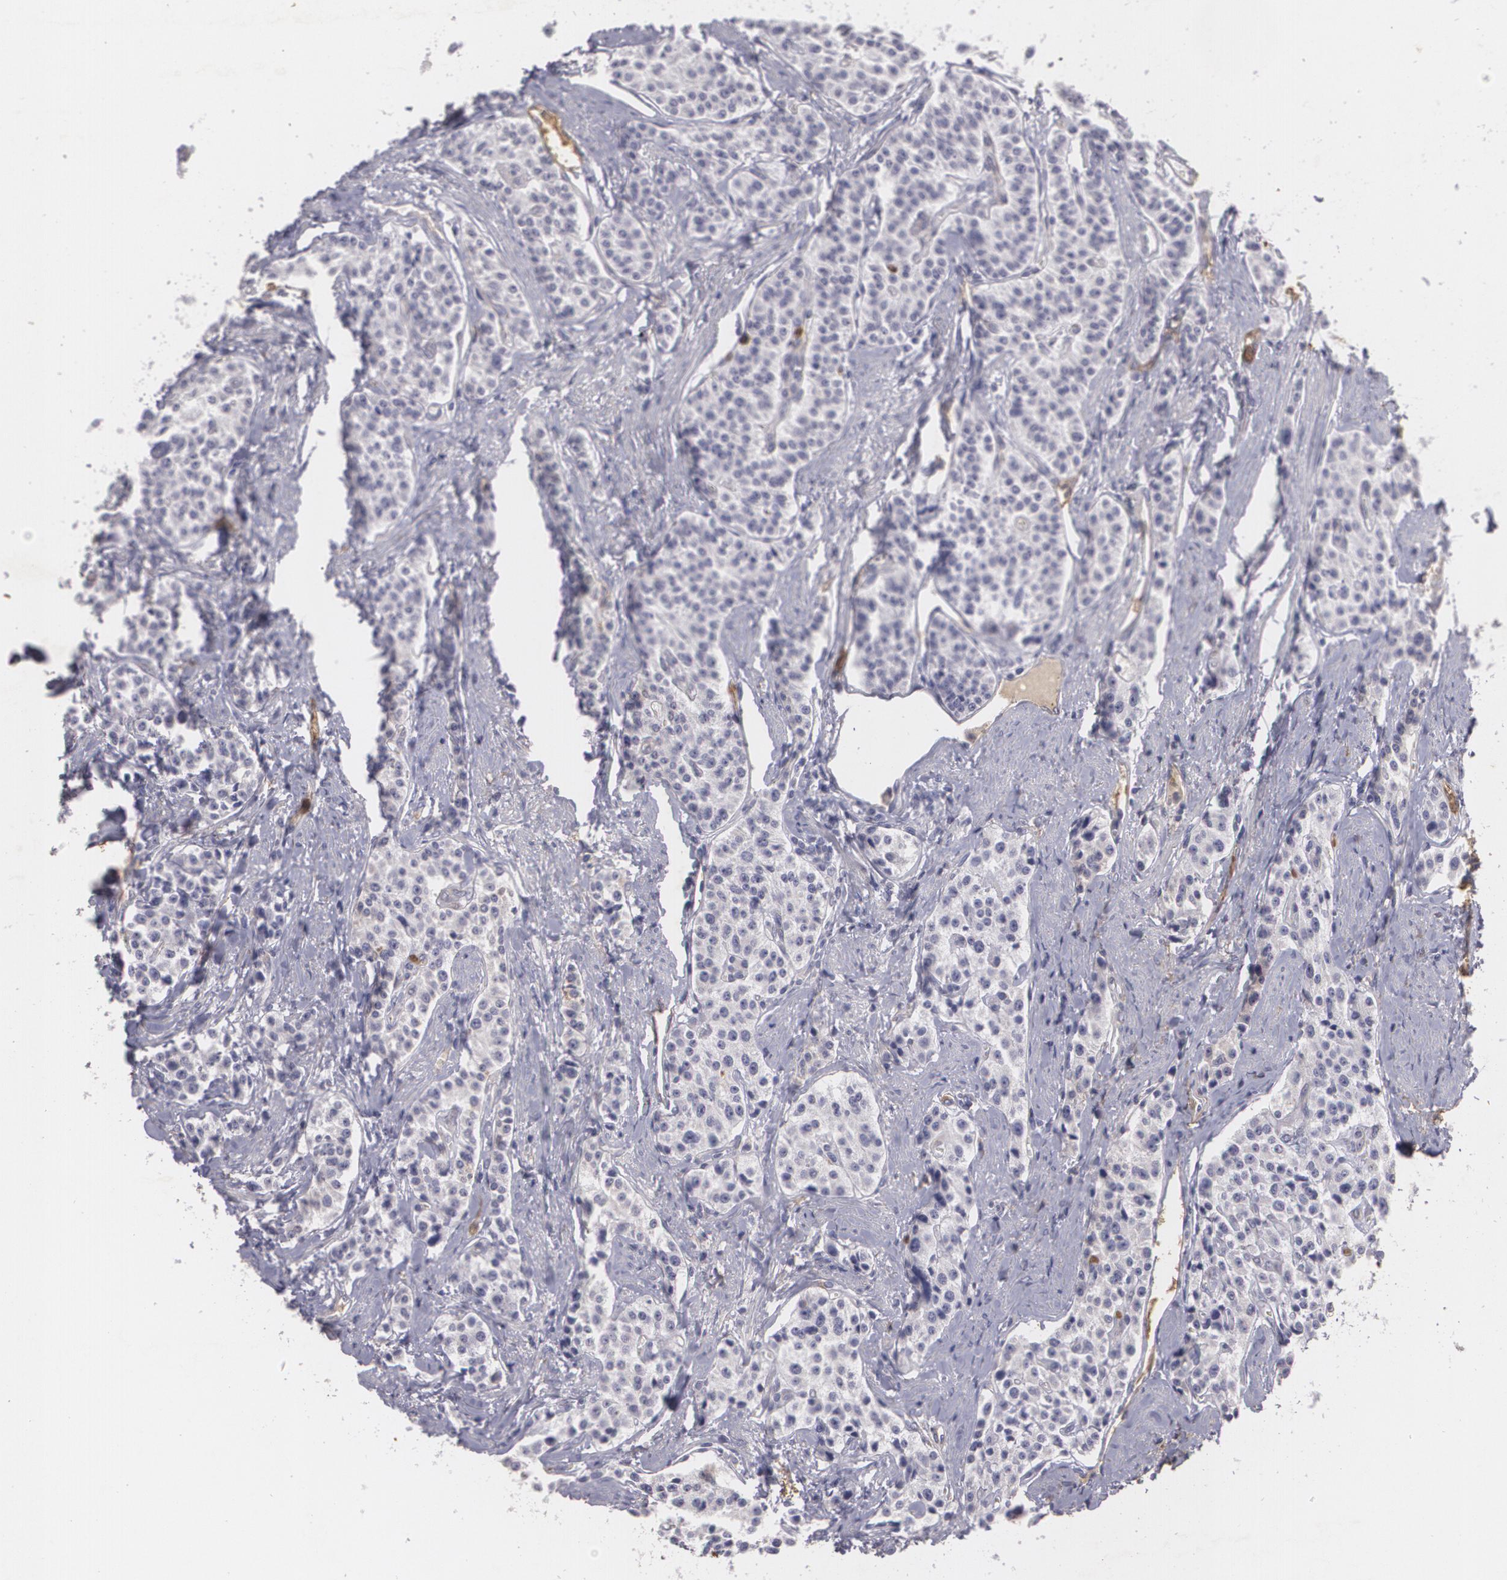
{"staining": {"intensity": "negative", "quantity": "none", "location": "none"}, "tissue": "carcinoid", "cell_type": "Tumor cells", "image_type": "cancer", "snomed": [{"axis": "morphology", "description": "Carcinoid, malignant, NOS"}, {"axis": "topography", "description": "Stomach"}], "caption": "Immunohistochemistry (IHC) histopathology image of carcinoid (malignant) stained for a protein (brown), which displays no staining in tumor cells.", "gene": "KCNA4", "patient": {"sex": "female", "age": 76}}